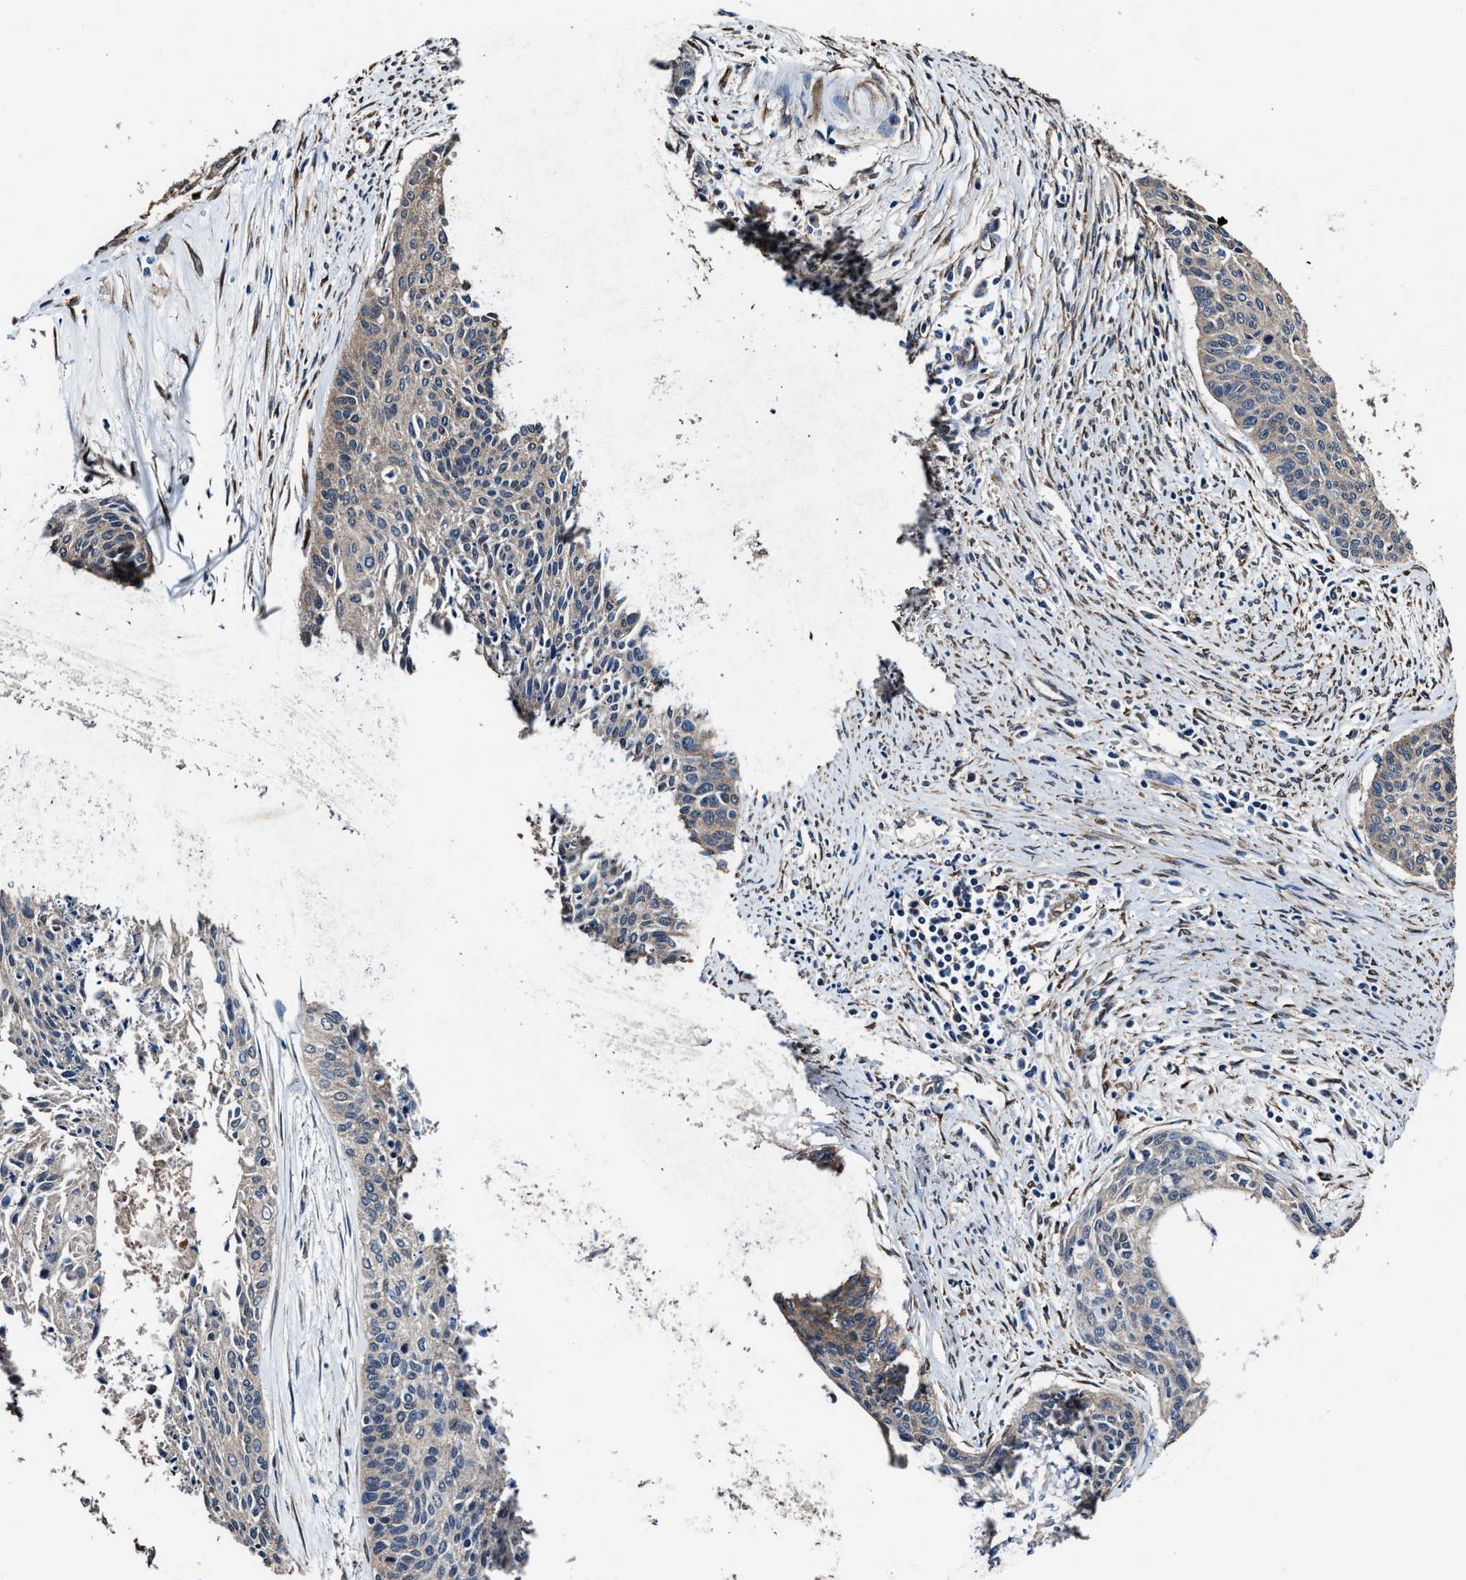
{"staining": {"intensity": "weak", "quantity": "<25%", "location": "cytoplasmic/membranous"}, "tissue": "cervical cancer", "cell_type": "Tumor cells", "image_type": "cancer", "snomed": [{"axis": "morphology", "description": "Squamous cell carcinoma, NOS"}, {"axis": "topography", "description": "Cervix"}], "caption": "A histopathology image of human cervical squamous cell carcinoma is negative for staining in tumor cells.", "gene": "IDNK", "patient": {"sex": "female", "age": 55}}